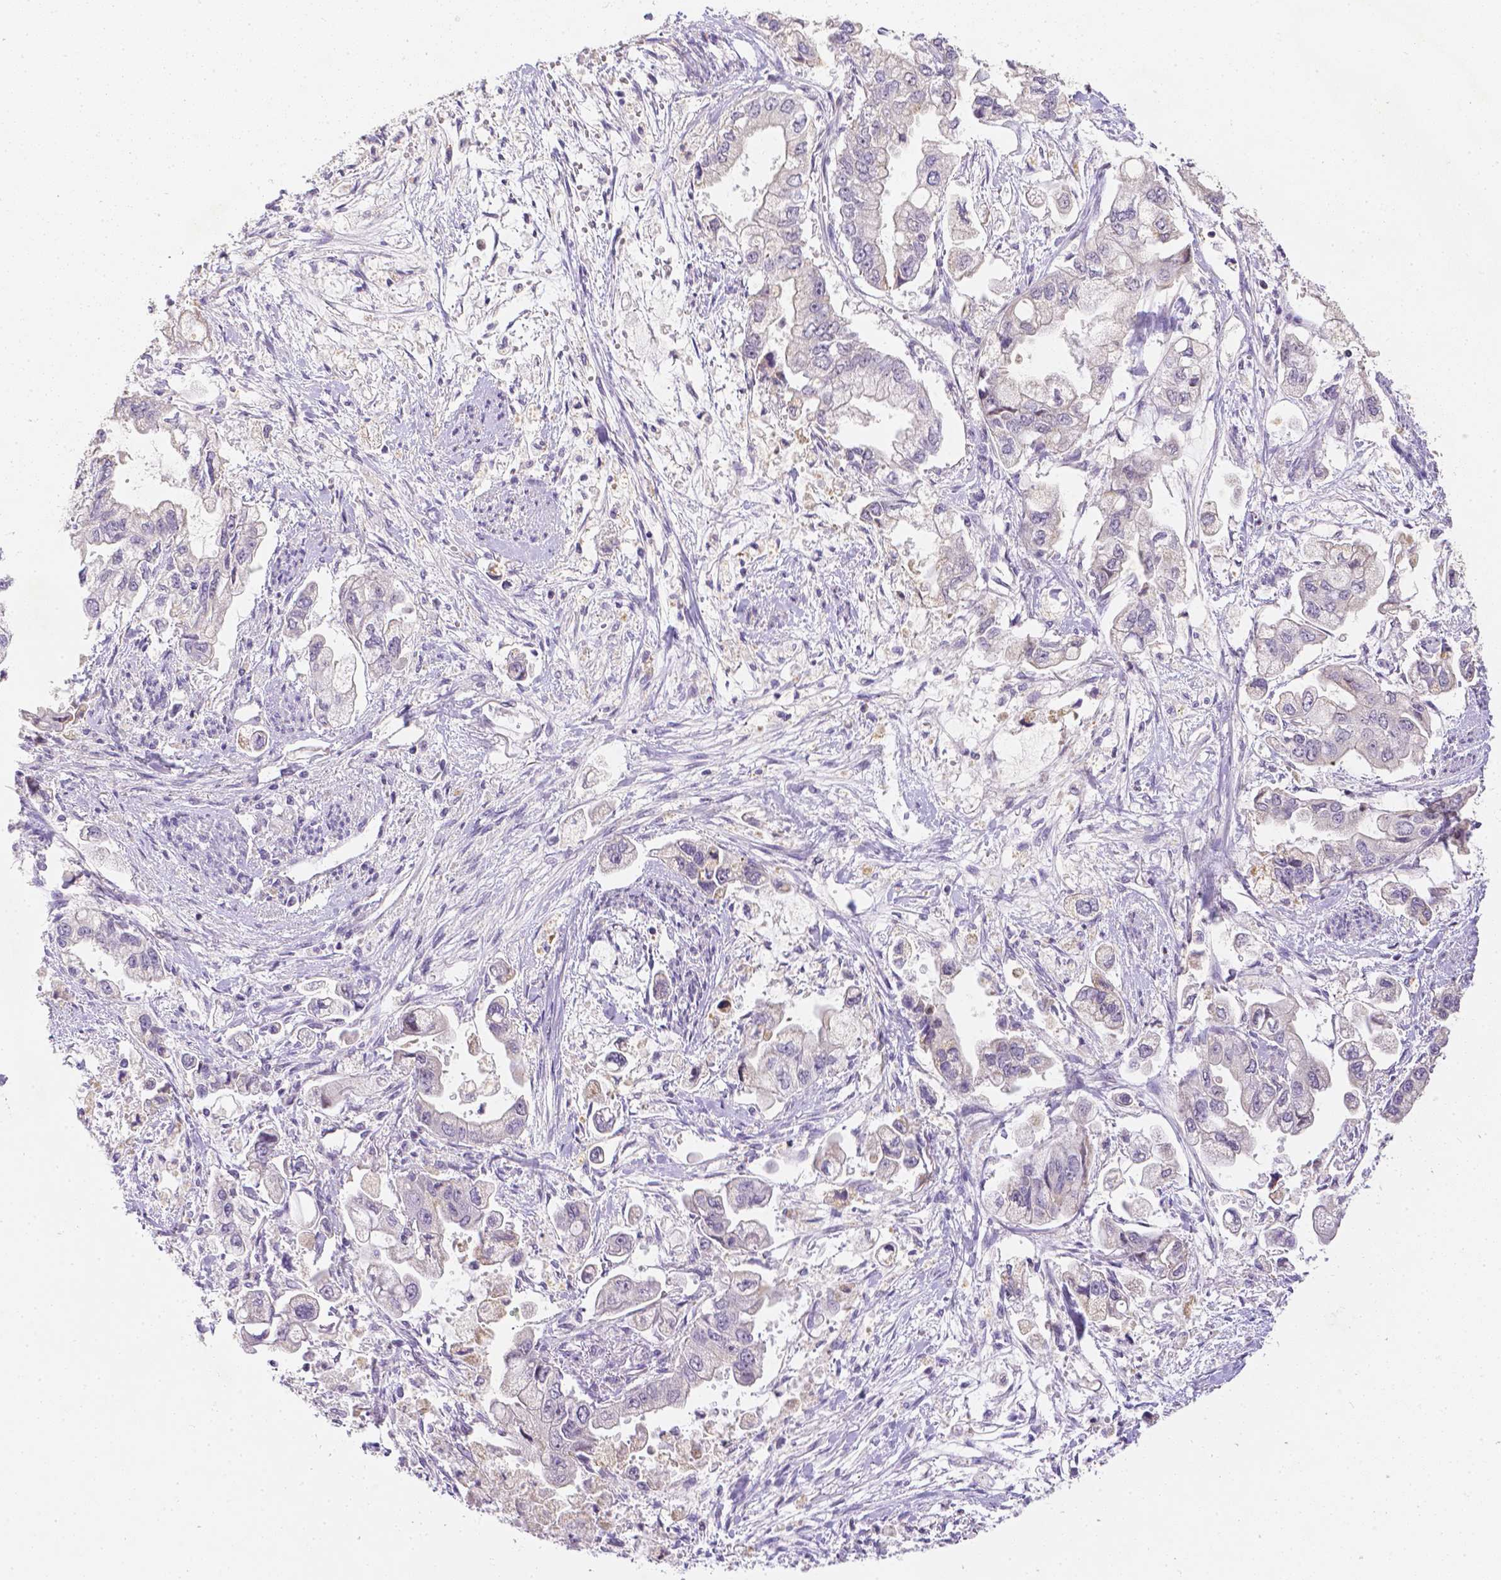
{"staining": {"intensity": "negative", "quantity": "none", "location": "none"}, "tissue": "stomach cancer", "cell_type": "Tumor cells", "image_type": "cancer", "snomed": [{"axis": "morphology", "description": "Normal tissue, NOS"}, {"axis": "morphology", "description": "Adenocarcinoma, NOS"}, {"axis": "topography", "description": "Stomach"}], "caption": "Stomach cancer was stained to show a protein in brown. There is no significant expression in tumor cells.", "gene": "ZNF280B", "patient": {"sex": "male", "age": 62}}